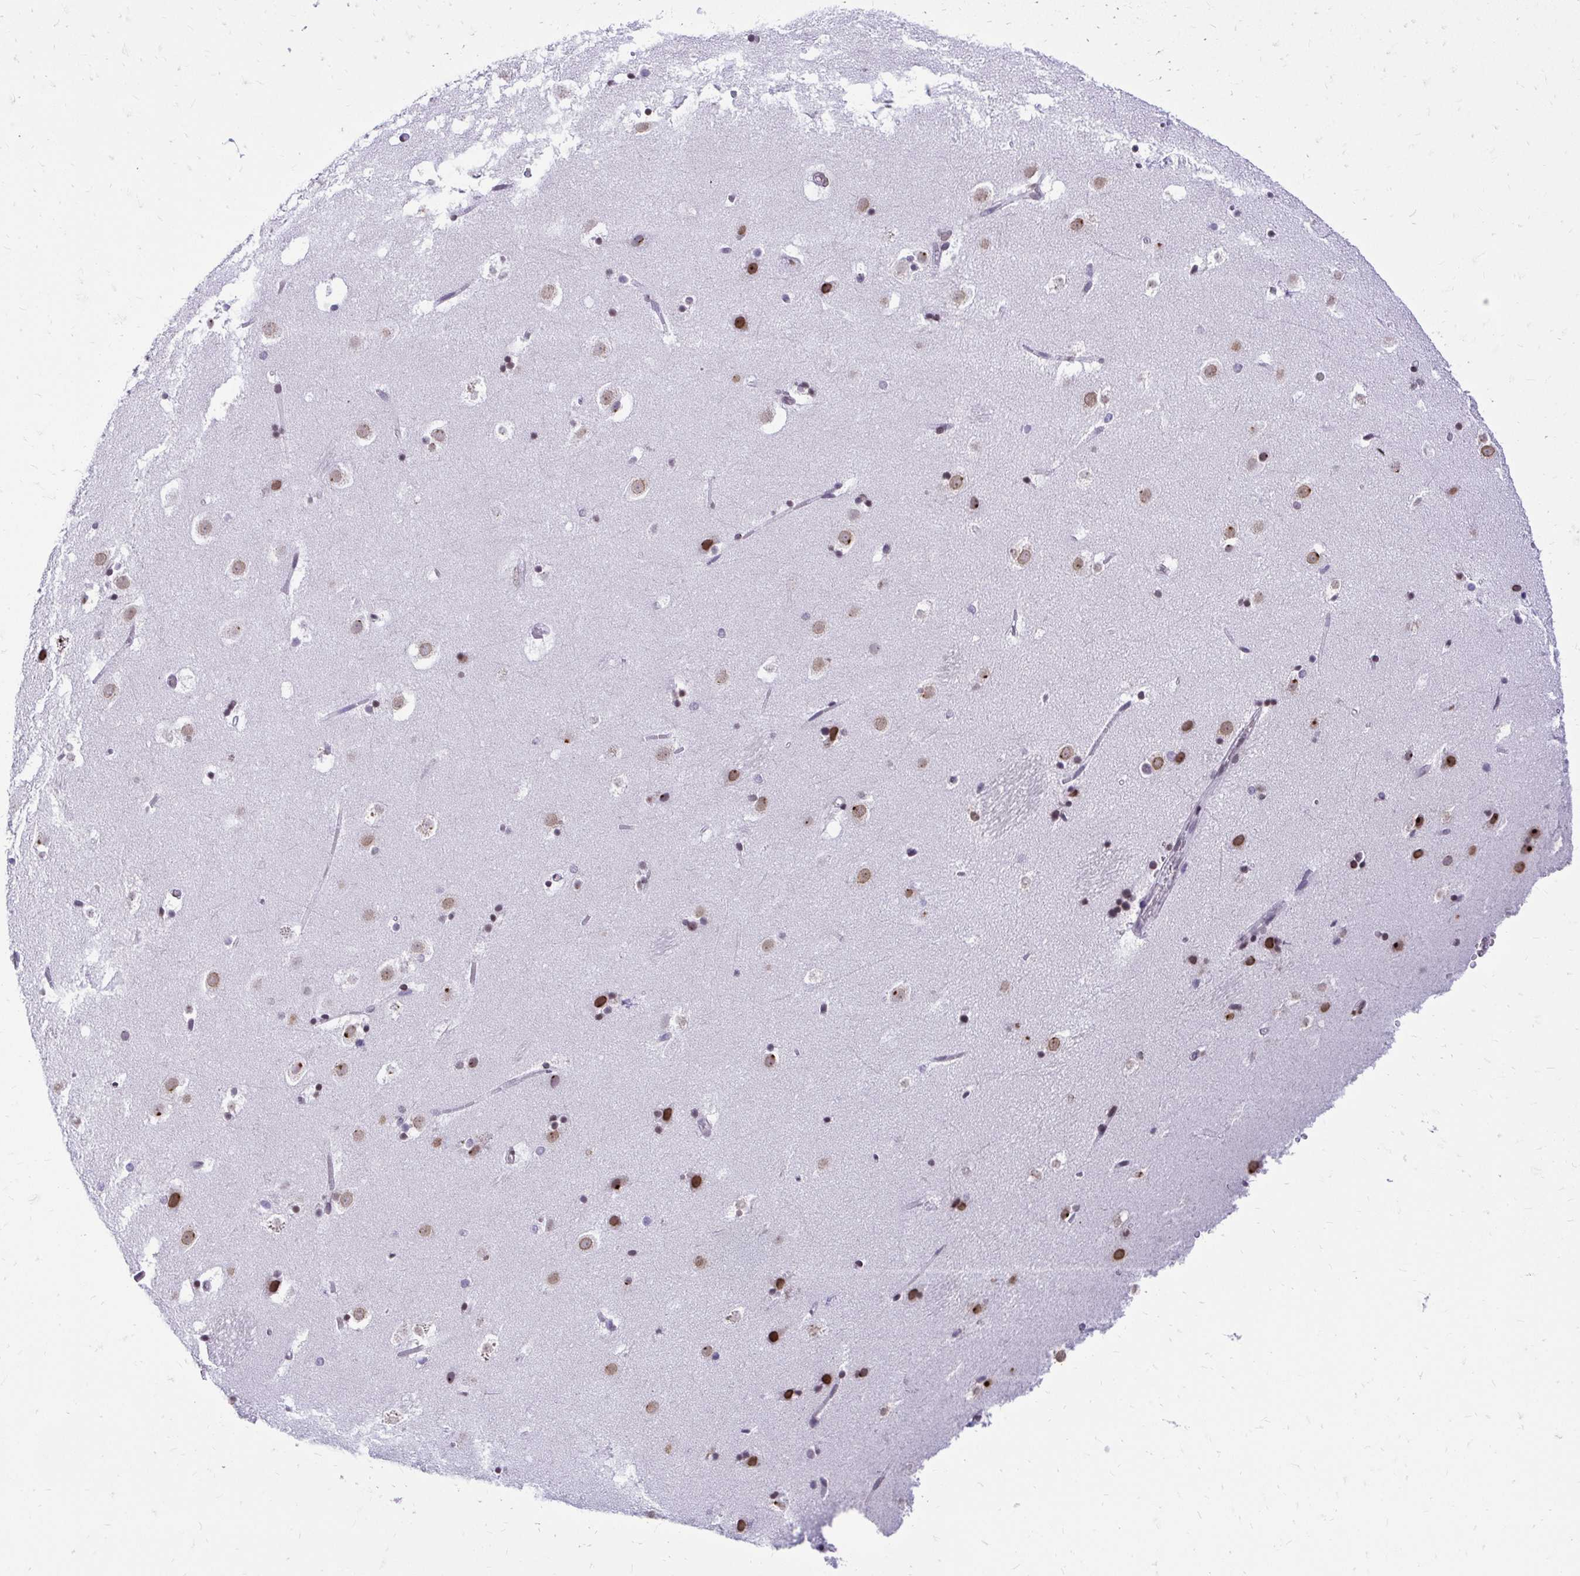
{"staining": {"intensity": "moderate", "quantity": "<25%", "location": "nuclear"}, "tissue": "caudate", "cell_type": "Glial cells", "image_type": "normal", "snomed": [{"axis": "morphology", "description": "Normal tissue, NOS"}, {"axis": "topography", "description": "Lateral ventricle wall"}], "caption": "High-power microscopy captured an immunohistochemistry histopathology image of benign caudate, revealing moderate nuclear staining in approximately <25% of glial cells.", "gene": "BANF1", "patient": {"sex": "male", "age": 37}}